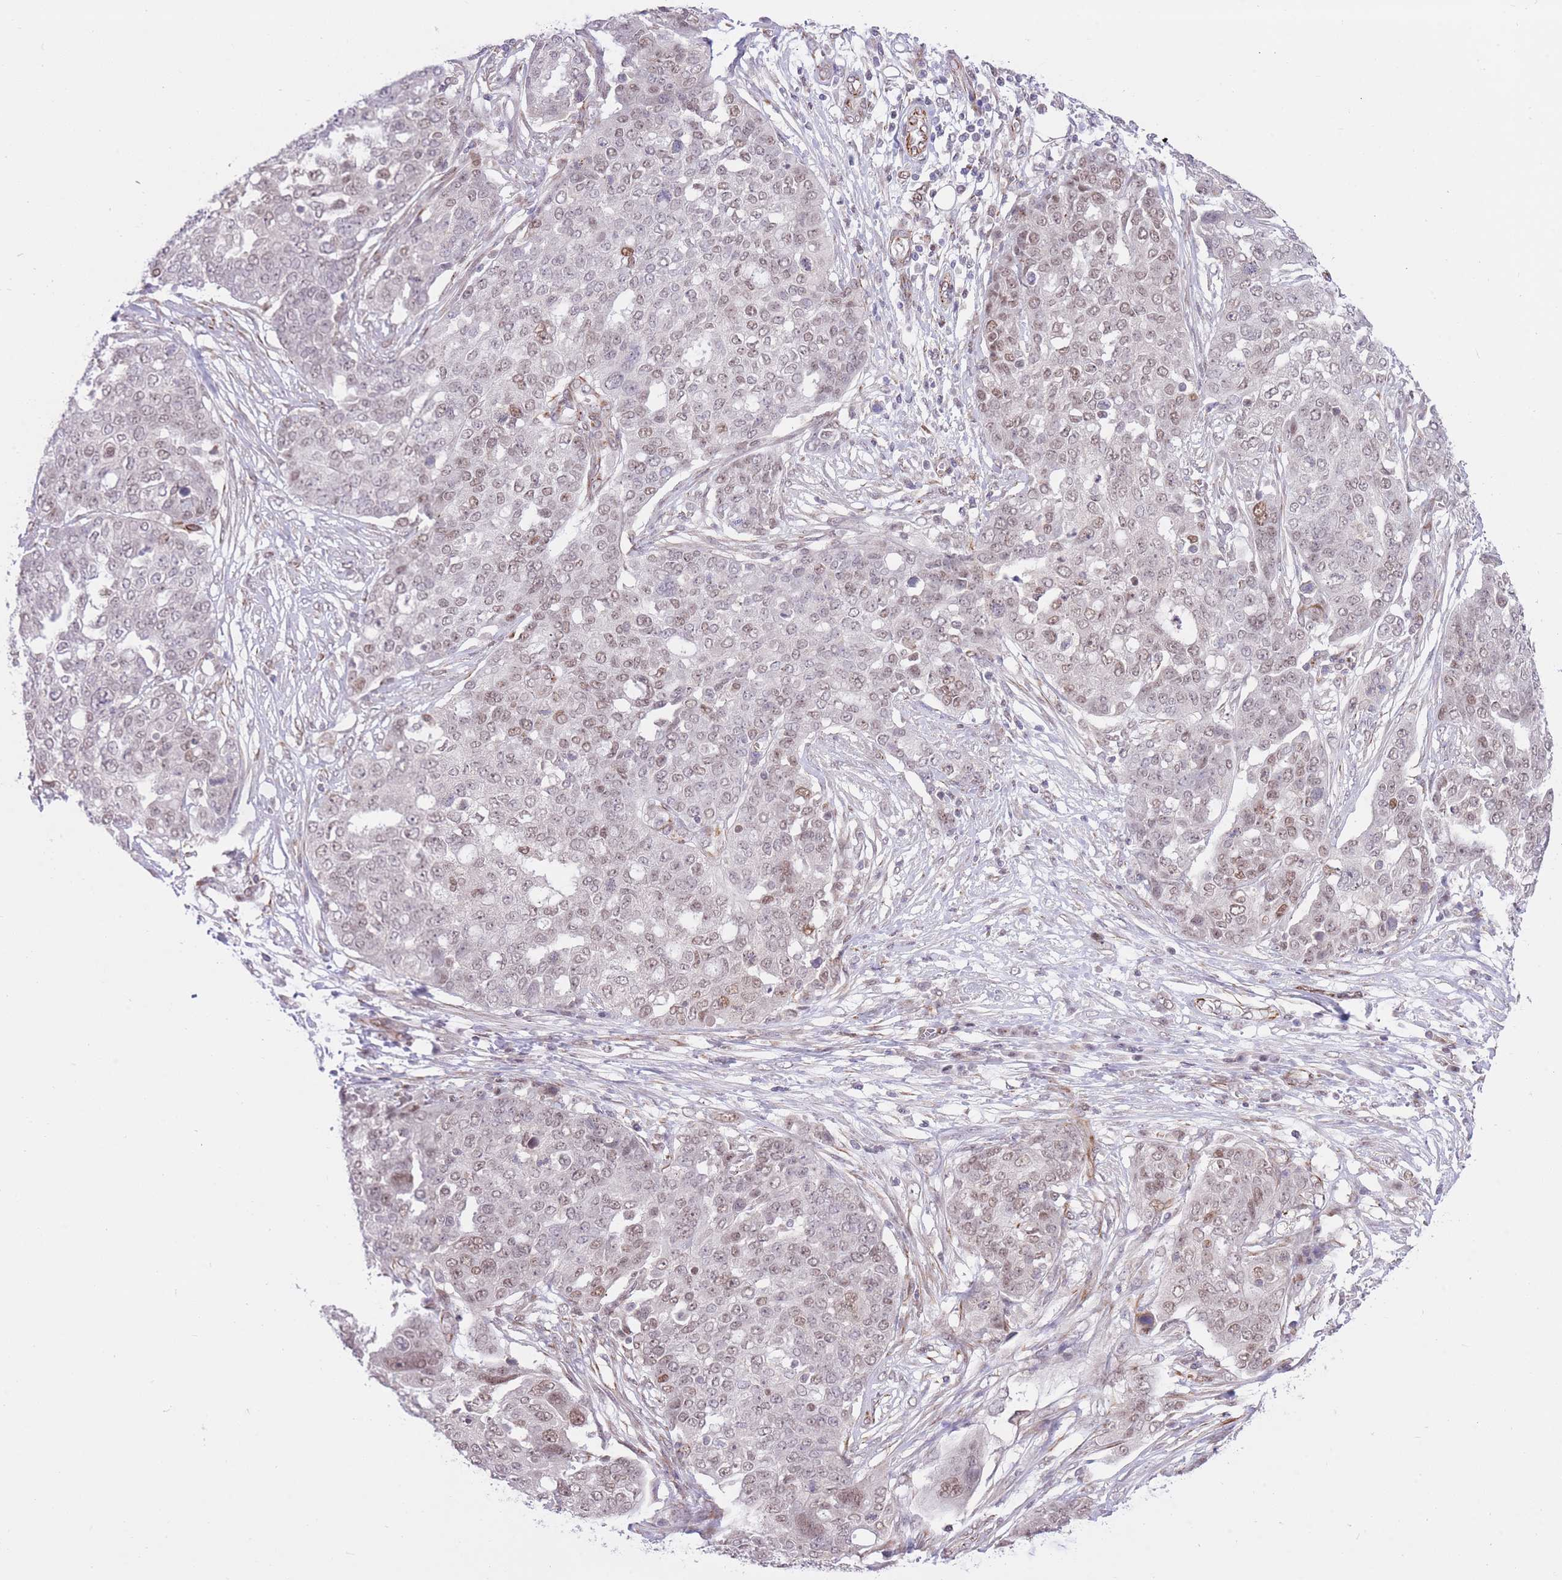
{"staining": {"intensity": "weak", "quantity": ">75%", "location": "nuclear"}, "tissue": "ovarian cancer", "cell_type": "Tumor cells", "image_type": "cancer", "snomed": [{"axis": "morphology", "description": "Cystadenocarcinoma, serous, NOS"}, {"axis": "topography", "description": "Soft tissue"}, {"axis": "topography", "description": "Ovary"}], "caption": "Brown immunohistochemical staining in serous cystadenocarcinoma (ovarian) shows weak nuclear expression in about >75% of tumor cells.", "gene": "ELL", "patient": {"sex": "female", "age": 57}}